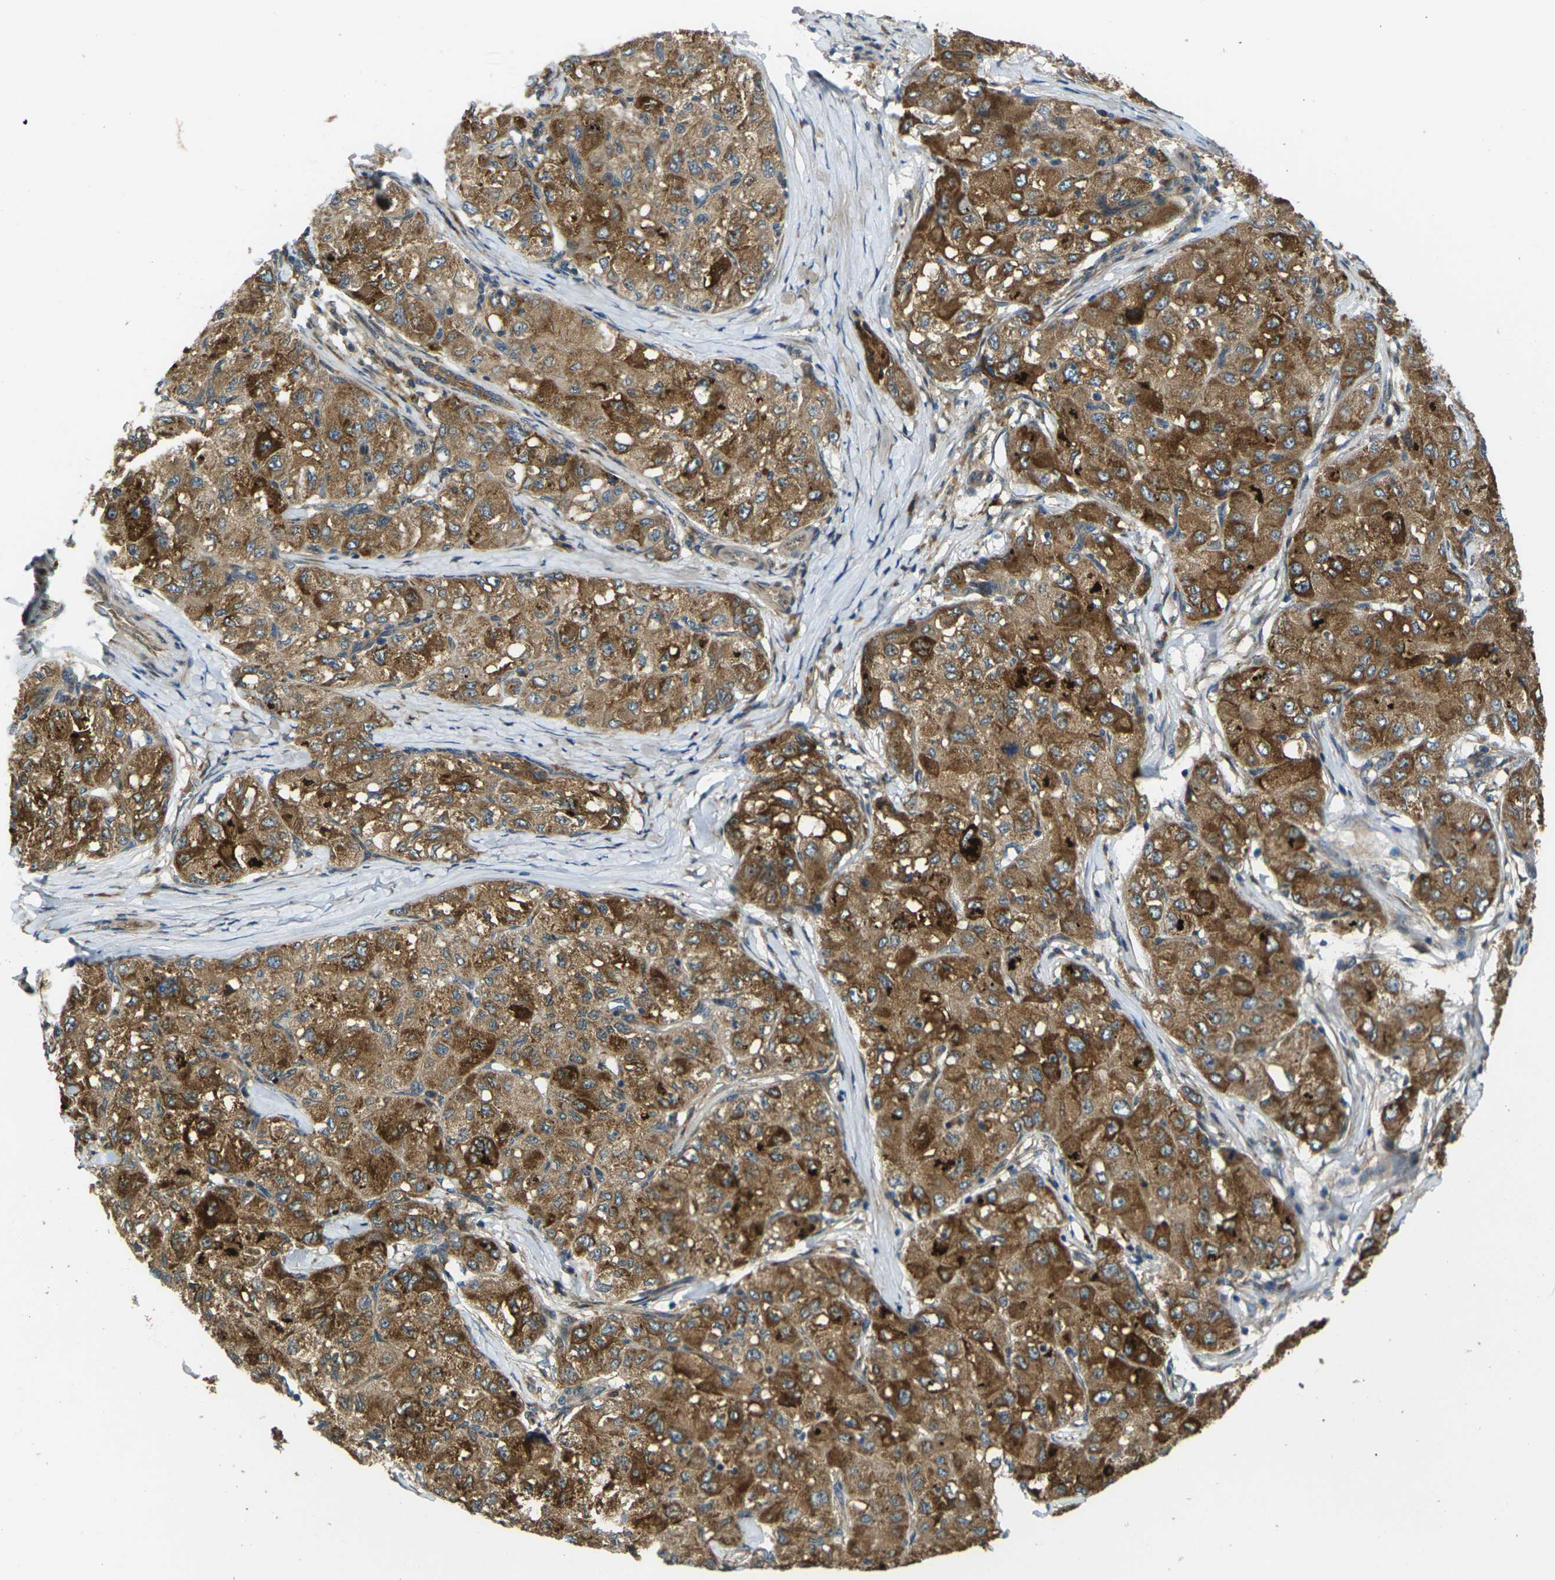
{"staining": {"intensity": "moderate", "quantity": ">75%", "location": "cytoplasmic/membranous"}, "tissue": "liver cancer", "cell_type": "Tumor cells", "image_type": "cancer", "snomed": [{"axis": "morphology", "description": "Carcinoma, Hepatocellular, NOS"}, {"axis": "topography", "description": "Liver"}], "caption": "IHC histopathology image of liver cancer stained for a protein (brown), which shows medium levels of moderate cytoplasmic/membranous positivity in about >75% of tumor cells.", "gene": "FZD1", "patient": {"sex": "male", "age": 80}}